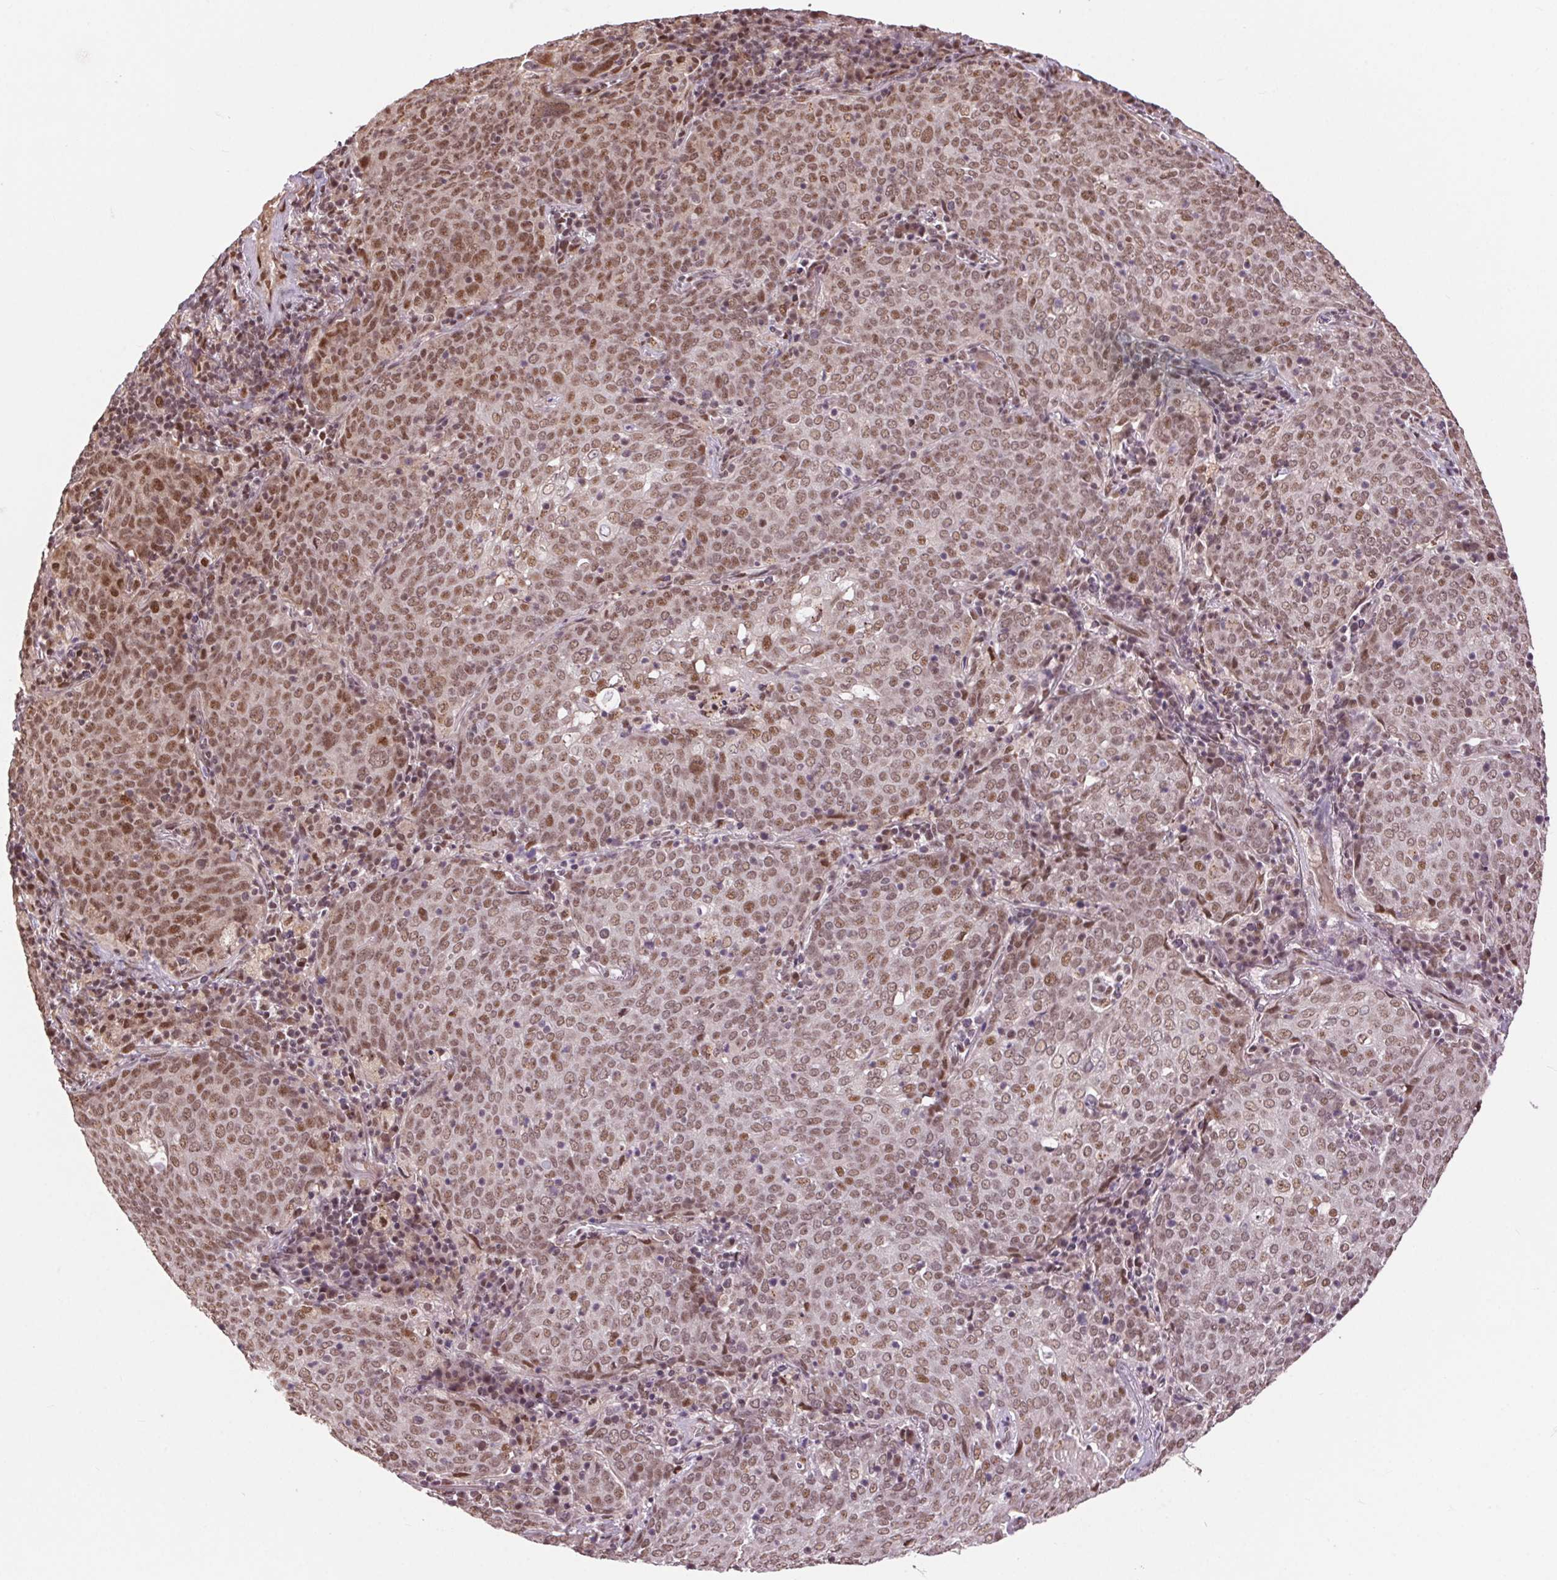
{"staining": {"intensity": "moderate", "quantity": ">75%", "location": "nuclear"}, "tissue": "lung cancer", "cell_type": "Tumor cells", "image_type": "cancer", "snomed": [{"axis": "morphology", "description": "Squamous cell carcinoma, NOS"}, {"axis": "topography", "description": "Lung"}], "caption": "A high-resolution photomicrograph shows IHC staining of lung cancer, which exhibits moderate nuclear expression in about >75% of tumor cells.", "gene": "RAD23A", "patient": {"sex": "male", "age": 82}}